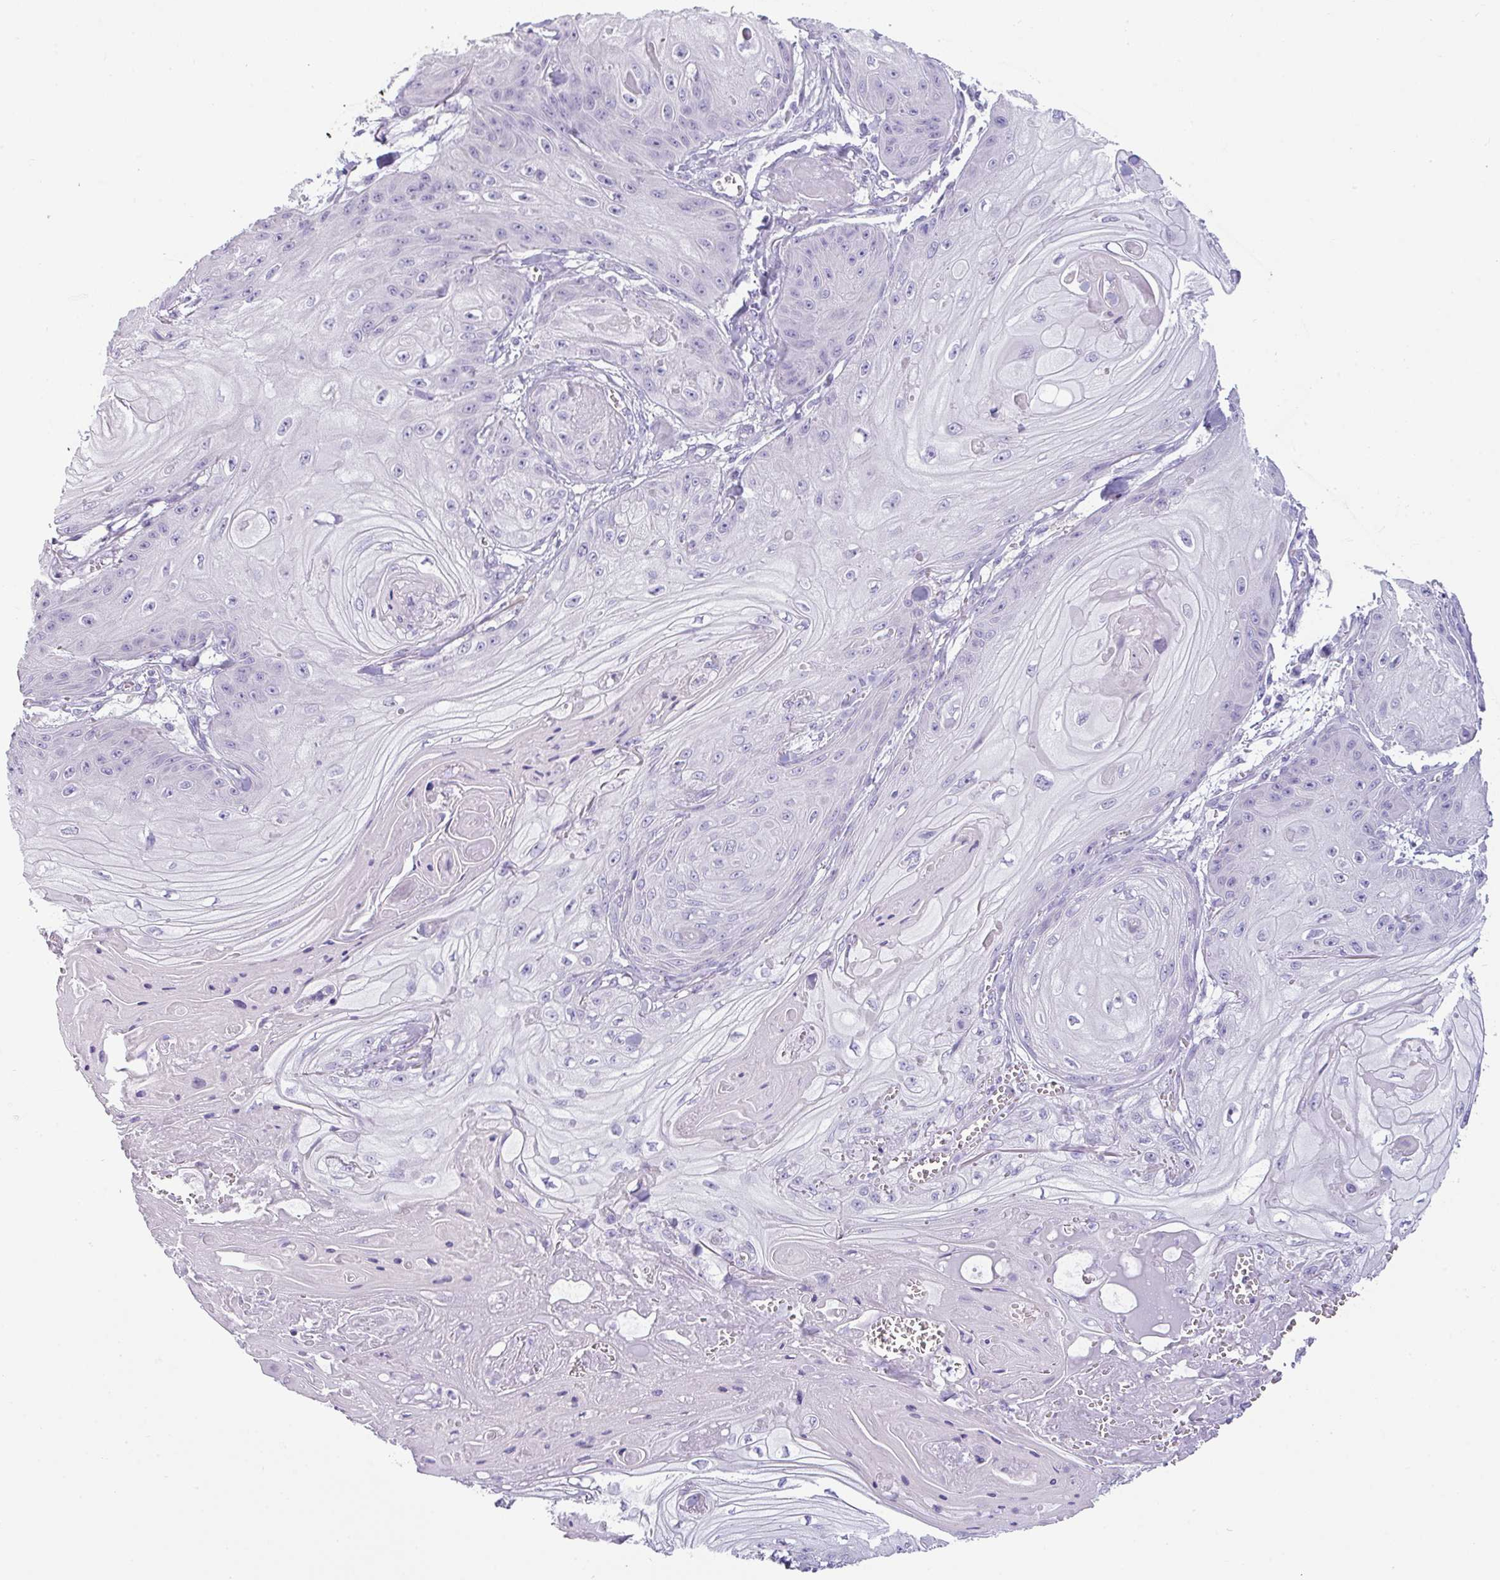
{"staining": {"intensity": "negative", "quantity": "none", "location": "none"}, "tissue": "skin cancer", "cell_type": "Tumor cells", "image_type": "cancer", "snomed": [{"axis": "morphology", "description": "Squamous cell carcinoma, NOS"}, {"axis": "topography", "description": "Skin"}], "caption": "Tumor cells show no significant protein expression in skin cancer.", "gene": "VCY1B", "patient": {"sex": "male", "age": 74}}